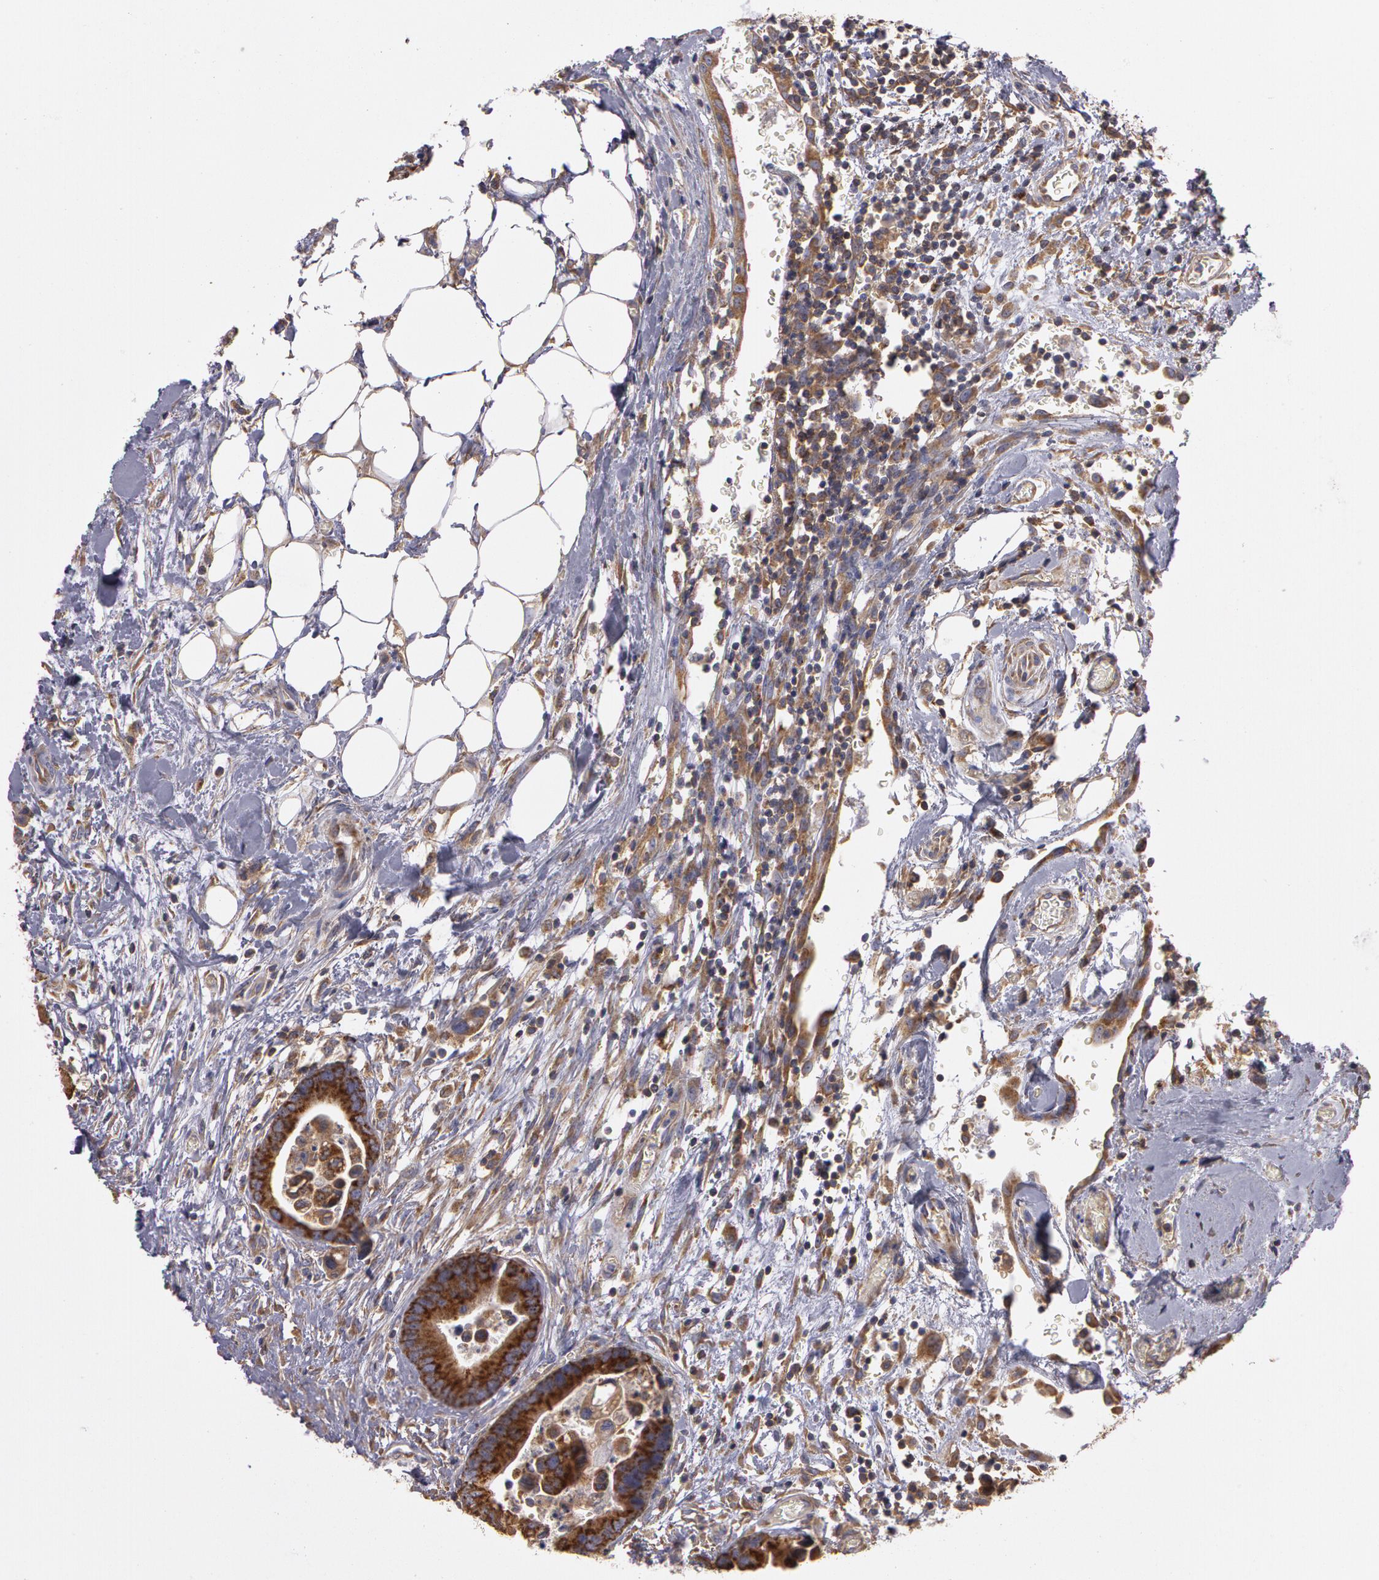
{"staining": {"intensity": "moderate", "quantity": ">75%", "location": "cytoplasmic/membranous"}, "tissue": "colorectal cancer", "cell_type": "Tumor cells", "image_type": "cancer", "snomed": [{"axis": "morphology", "description": "Adenocarcinoma, NOS"}, {"axis": "topography", "description": "Colon"}], "caption": "Moderate cytoplasmic/membranous staining is seen in about >75% of tumor cells in adenocarcinoma (colorectal).", "gene": "NEK9", "patient": {"sex": "male", "age": 82}}